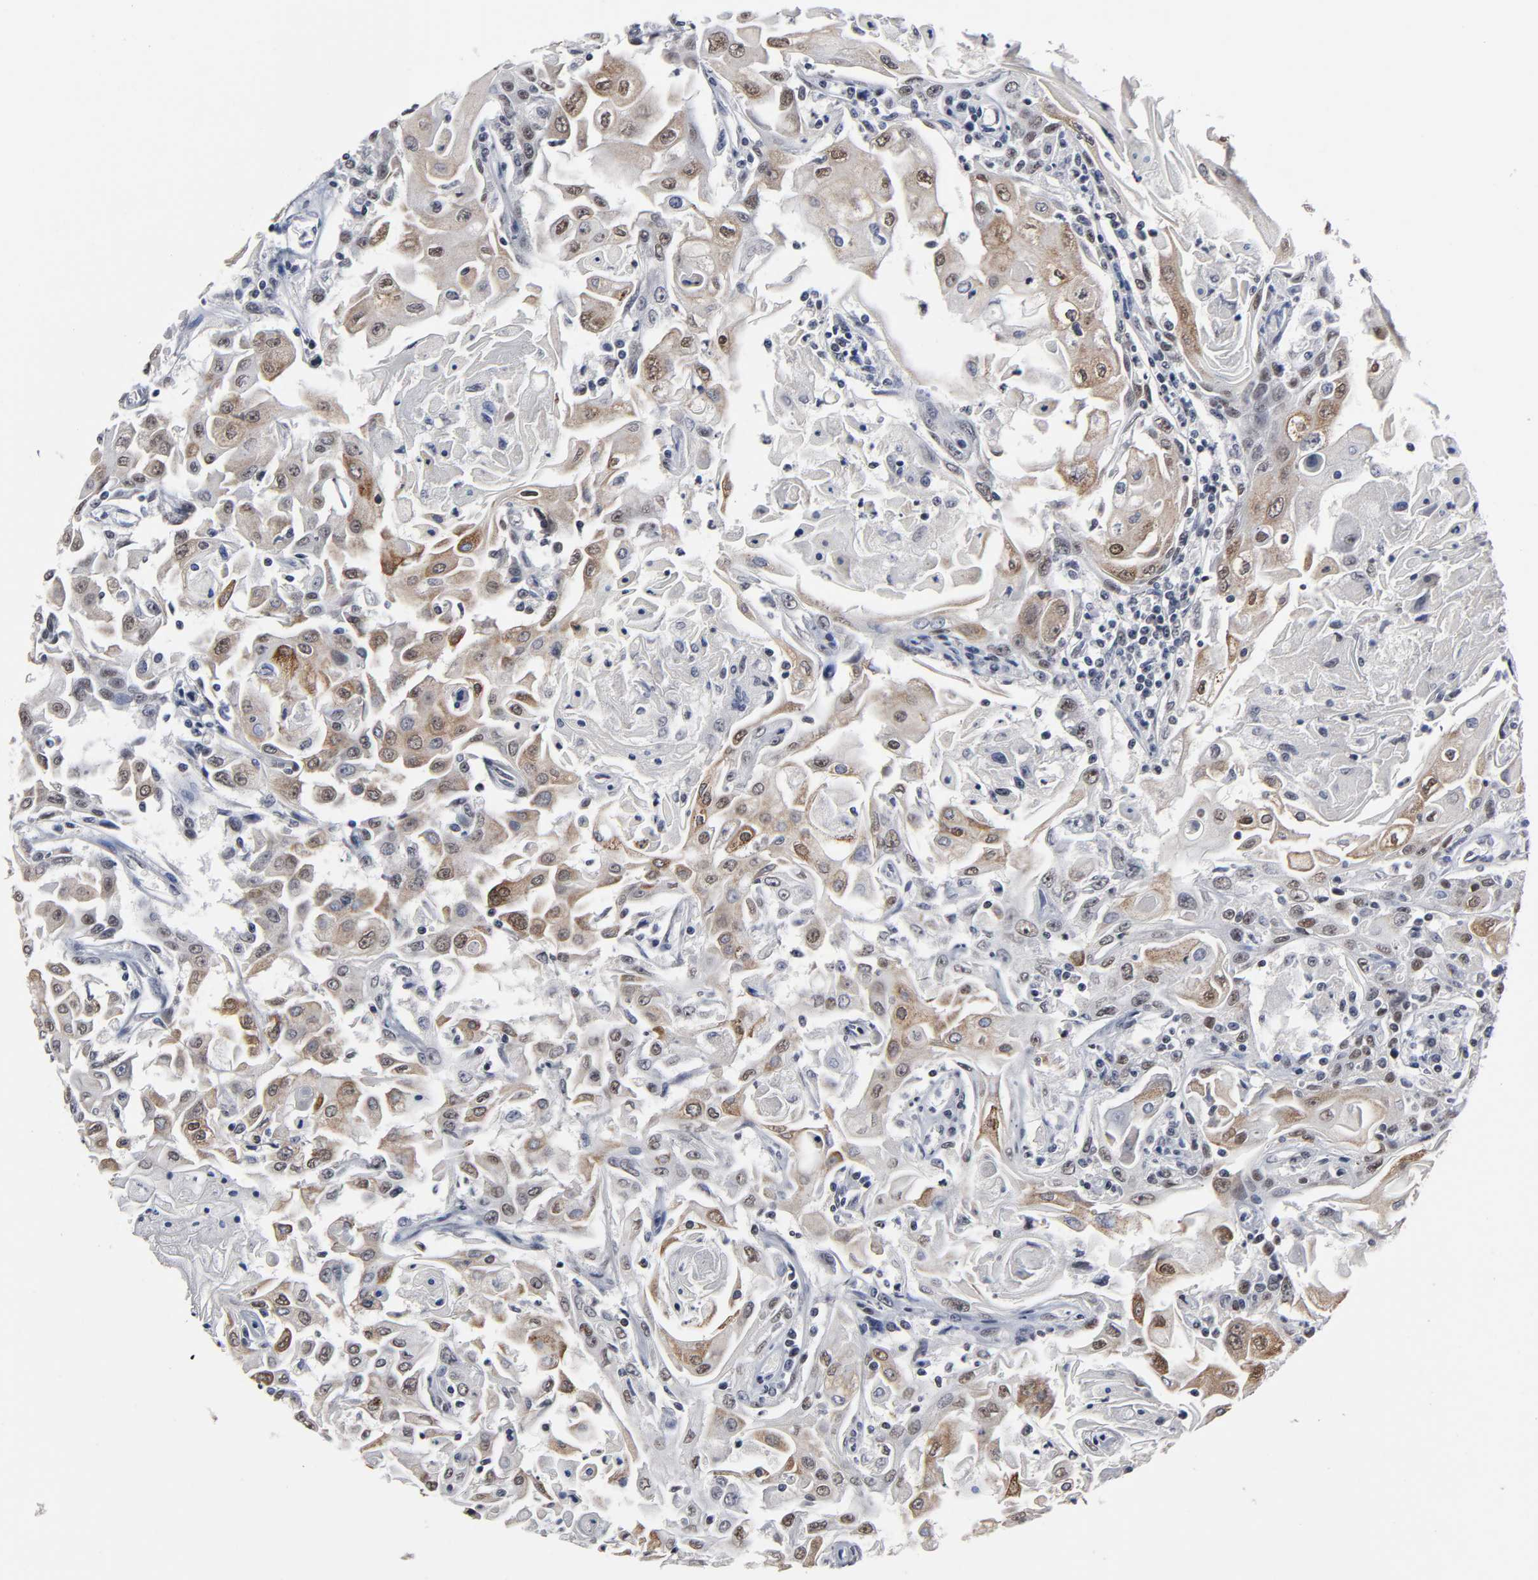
{"staining": {"intensity": "moderate", "quantity": "25%-75%", "location": "cytoplasmic/membranous,nuclear"}, "tissue": "head and neck cancer", "cell_type": "Tumor cells", "image_type": "cancer", "snomed": [{"axis": "morphology", "description": "Squamous cell carcinoma, NOS"}, {"axis": "topography", "description": "Oral tissue"}, {"axis": "topography", "description": "Head-Neck"}], "caption": "Immunohistochemistry image of neoplastic tissue: head and neck squamous cell carcinoma stained using IHC displays medium levels of moderate protein expression localized specifically in the cytoplasmic/membranous and nuclear of tumor cells, appearing as a cytoplasmic/membranous and nuclear brown color.", "gene": "TRIM33", "patient": {"sex": "female", "age": 76}}